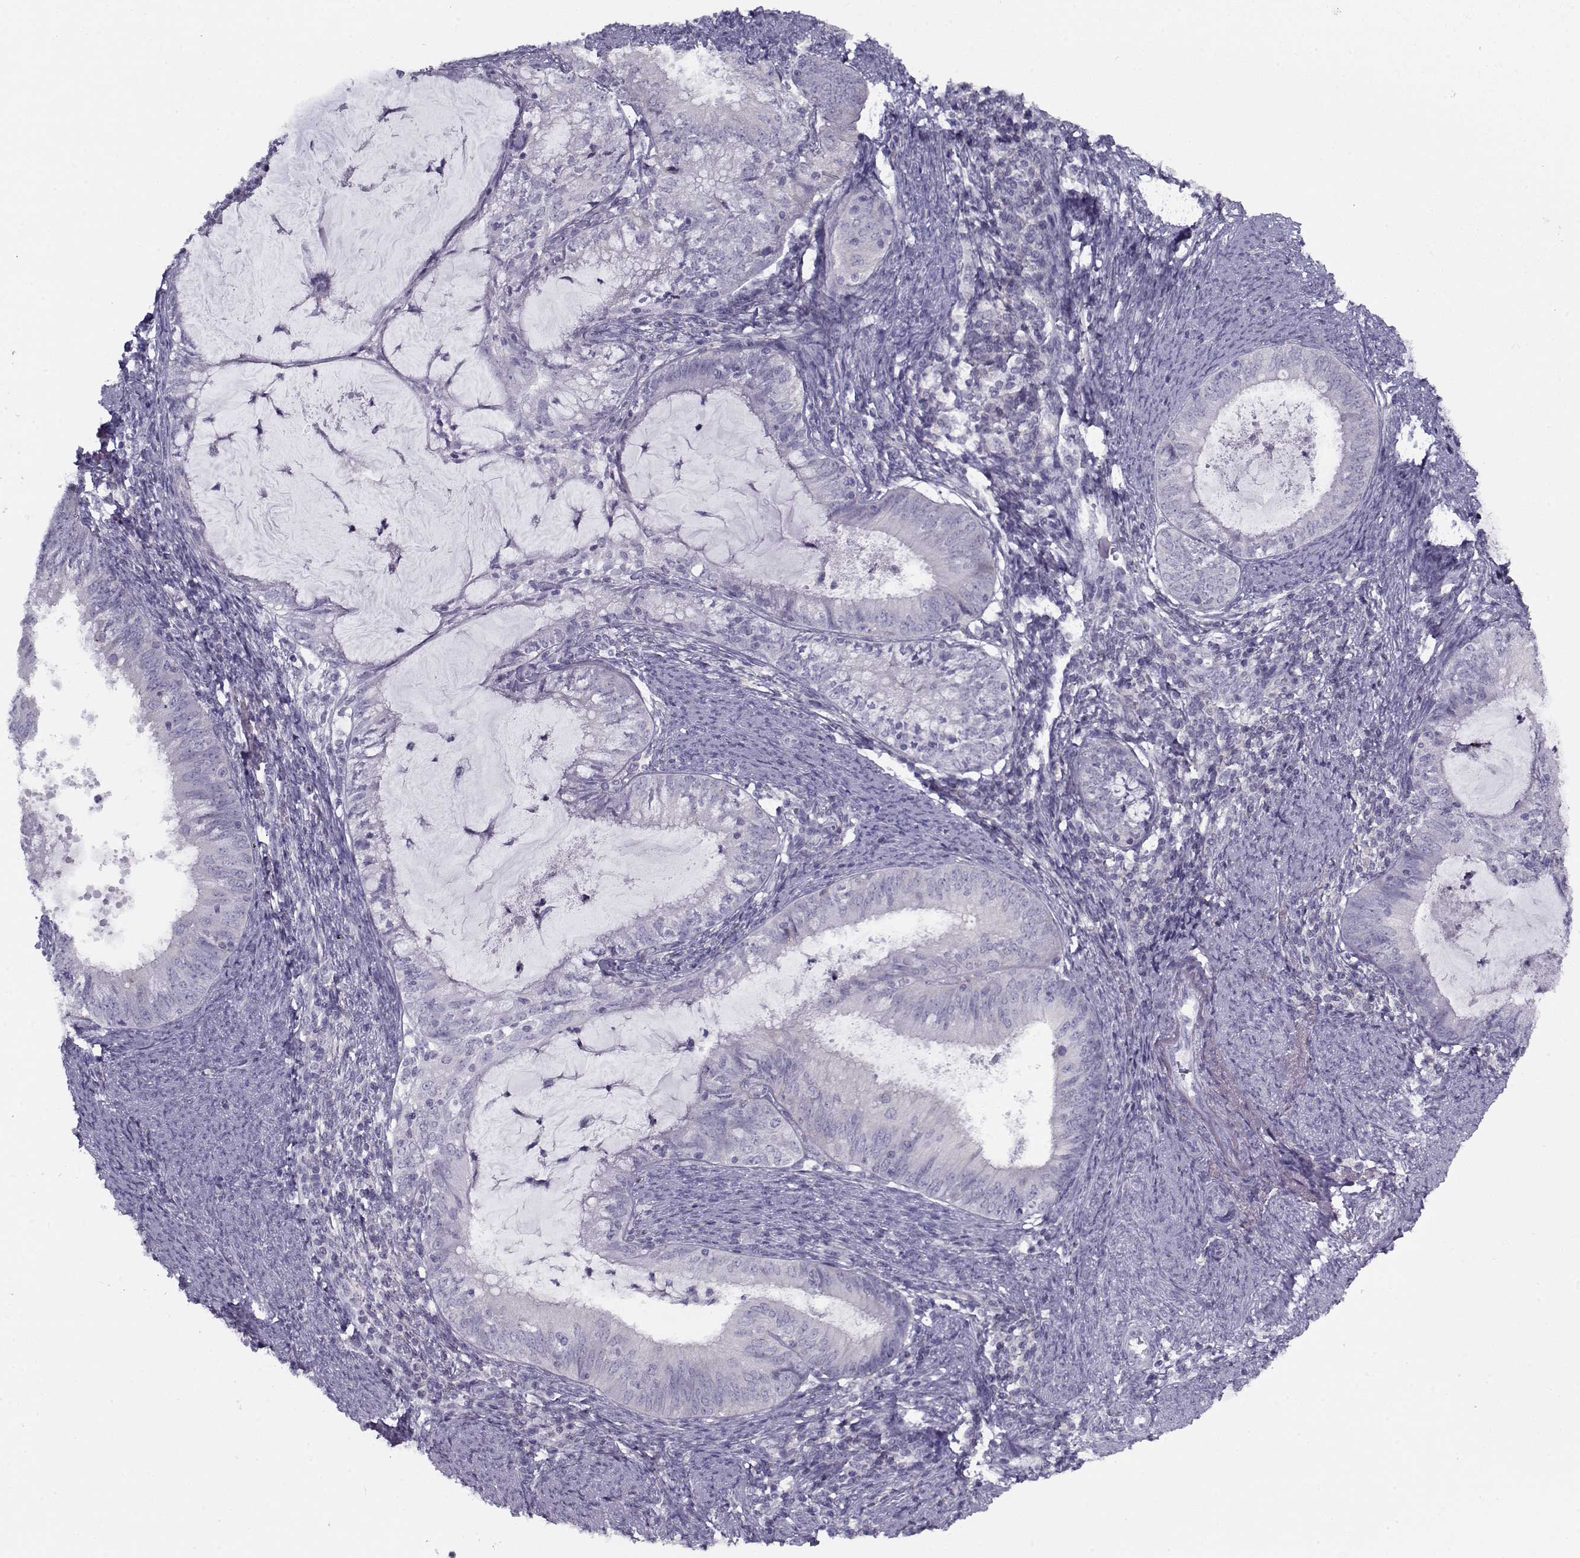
{"staining": {"intensity": "negative", "quantity": "none", "location": "none"}, "tissue": "endometrial cancer", "cell_type": "Tumor cells", "image_type": "cancer", "snomed": [{"axis": "morphology", "description": "Adenocarcinoma, NOS"}, {"axis": "topography", "description": "Endometrium"}], "caption": "A histopathology image of human endometrial adenocarcinoma is negative for staining in tumor cells.", "gene": "PP2D1", "patient": {"sex": "female", "age": 57}}